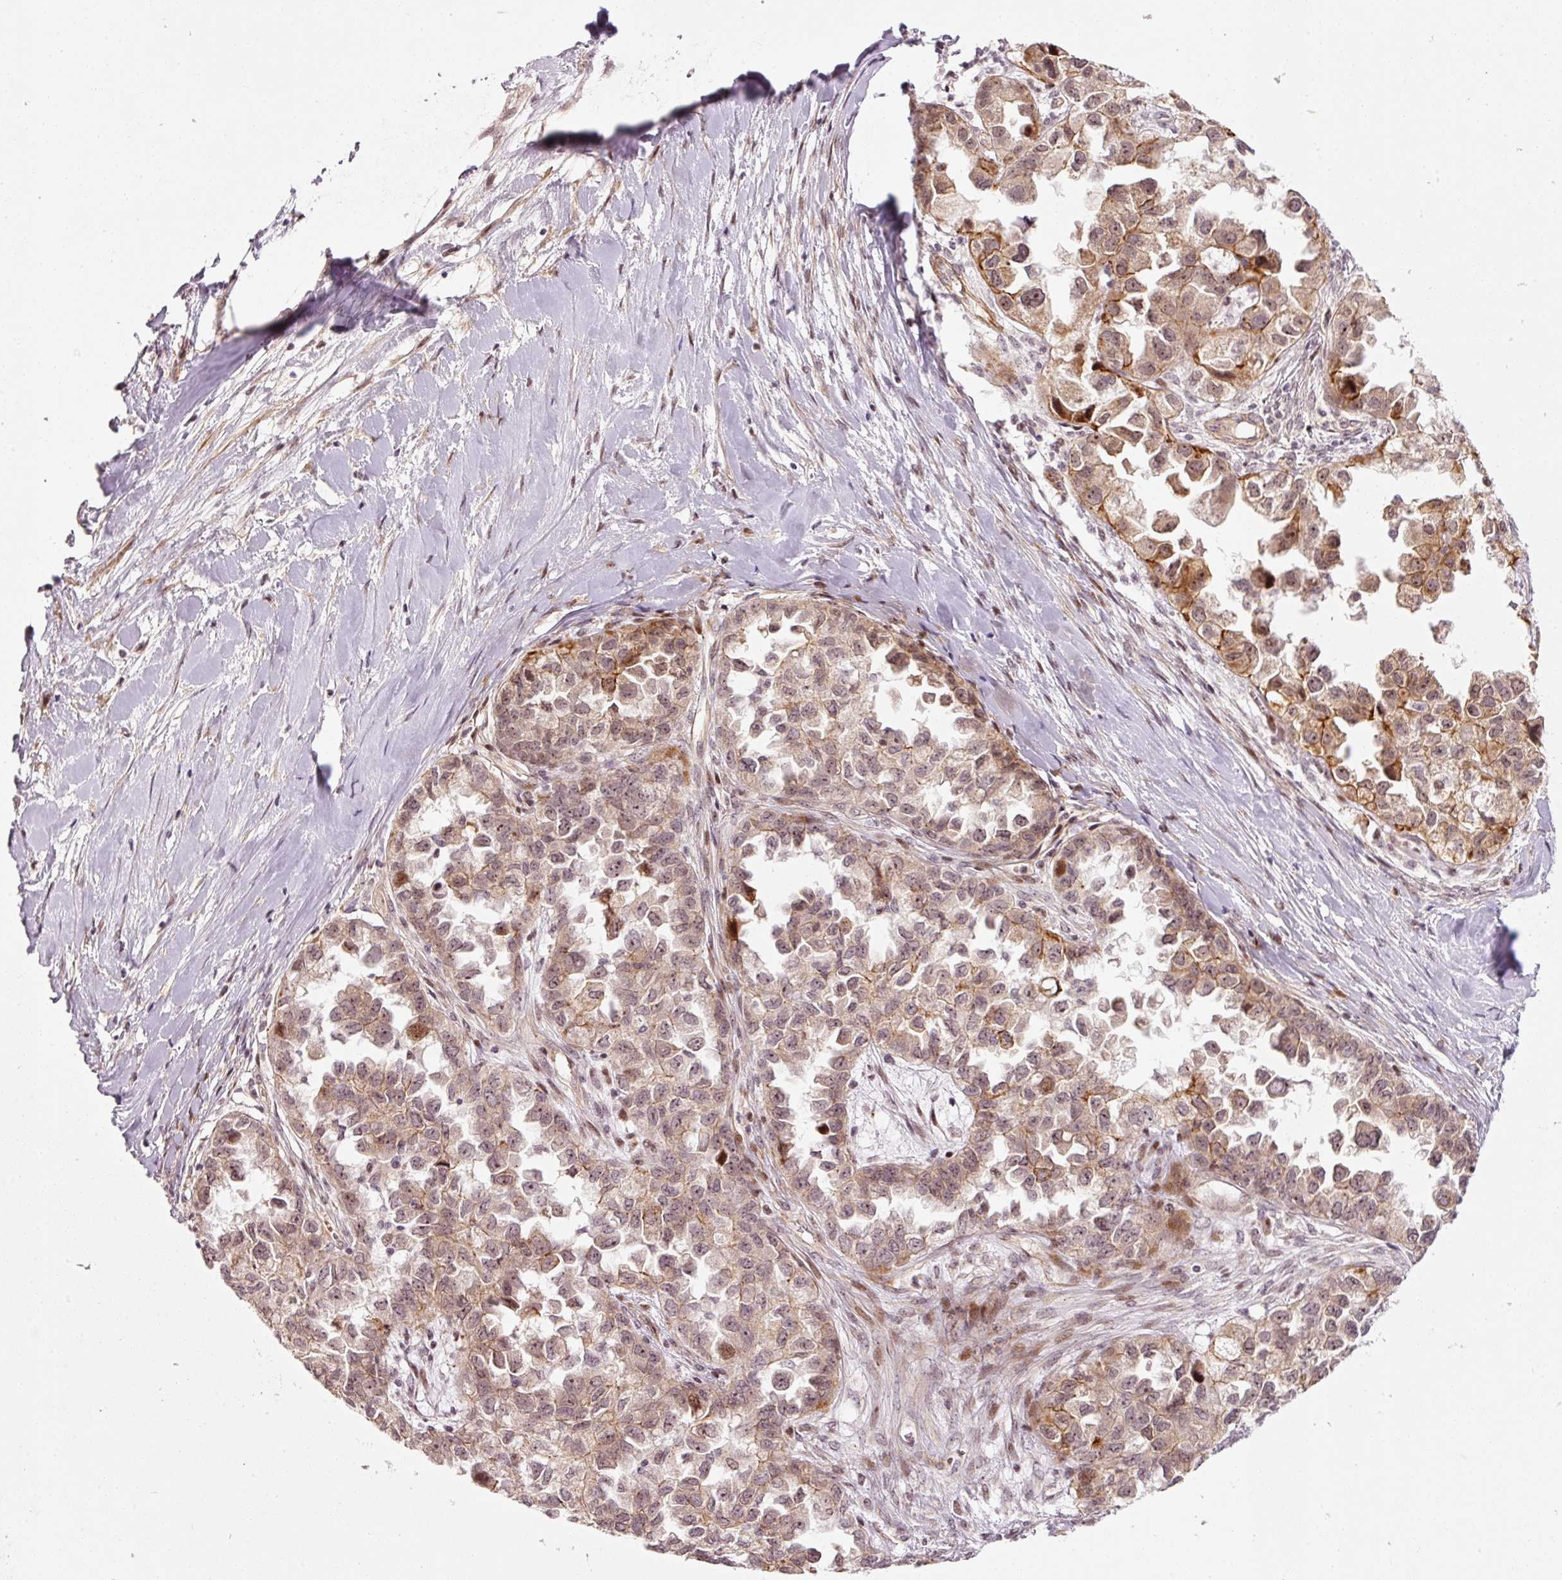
{"staining": {"intensity": "moderate", "quantity": ">75%", "location": "cytoplasmic/membranous,nuclear"}, "tissue": "ovarian cancer", "cell_type": "Tumor cells", "image_type": "cancer", "snomed": [{"axis": "morphology", "description": "Cystadenocarcinoma, serous, NOS"}, {"axis": "topography", "description": "Ovary"}], "caption": "This is an image of IHC staining of ovarian serous cystadenocarcinoma, which shows moderate positivity in the cytoplasmic/membranous and nuclear of tumor cells.", "gene": "ANKRD20A1", "patient": {"sex": "female", "age": 84}}